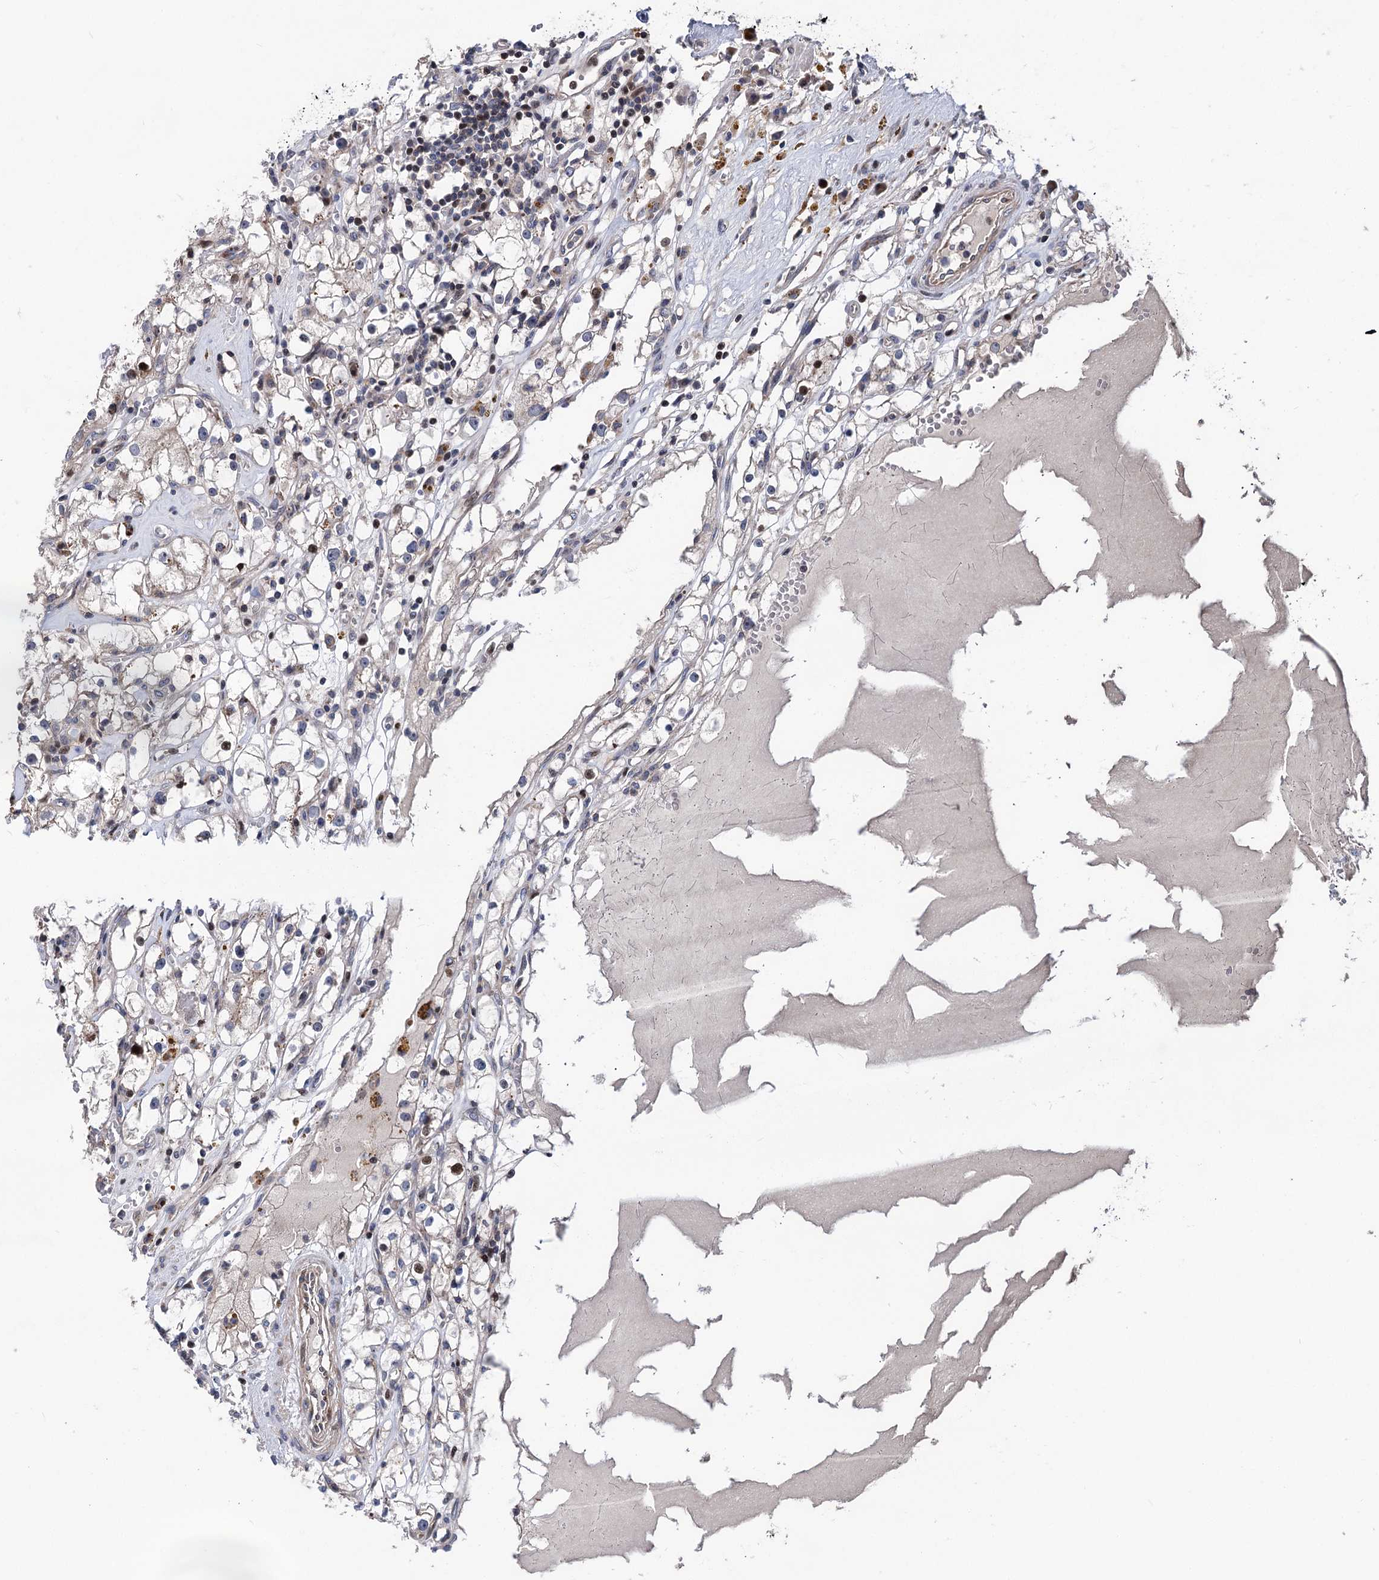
{"staining": {"intensity": "weak", "quantity": "<25%", "location": "cytoplasmic/membranous"}, "tissue": "renal cancer", "cell_type": "Tumor cells", "image_type": "cancer", "snomed": [{"axis": "morphology", "description": "Adenocarcinoma, NOS"}, {"axis": "topography", "description": "Kidney"}], "caption": "Protein analysis of renal adenocarcinoma demonstrates no significant expression in tumor cells.", "gene": "UBR1", "patient": {"sex": "male", "age": 56}}